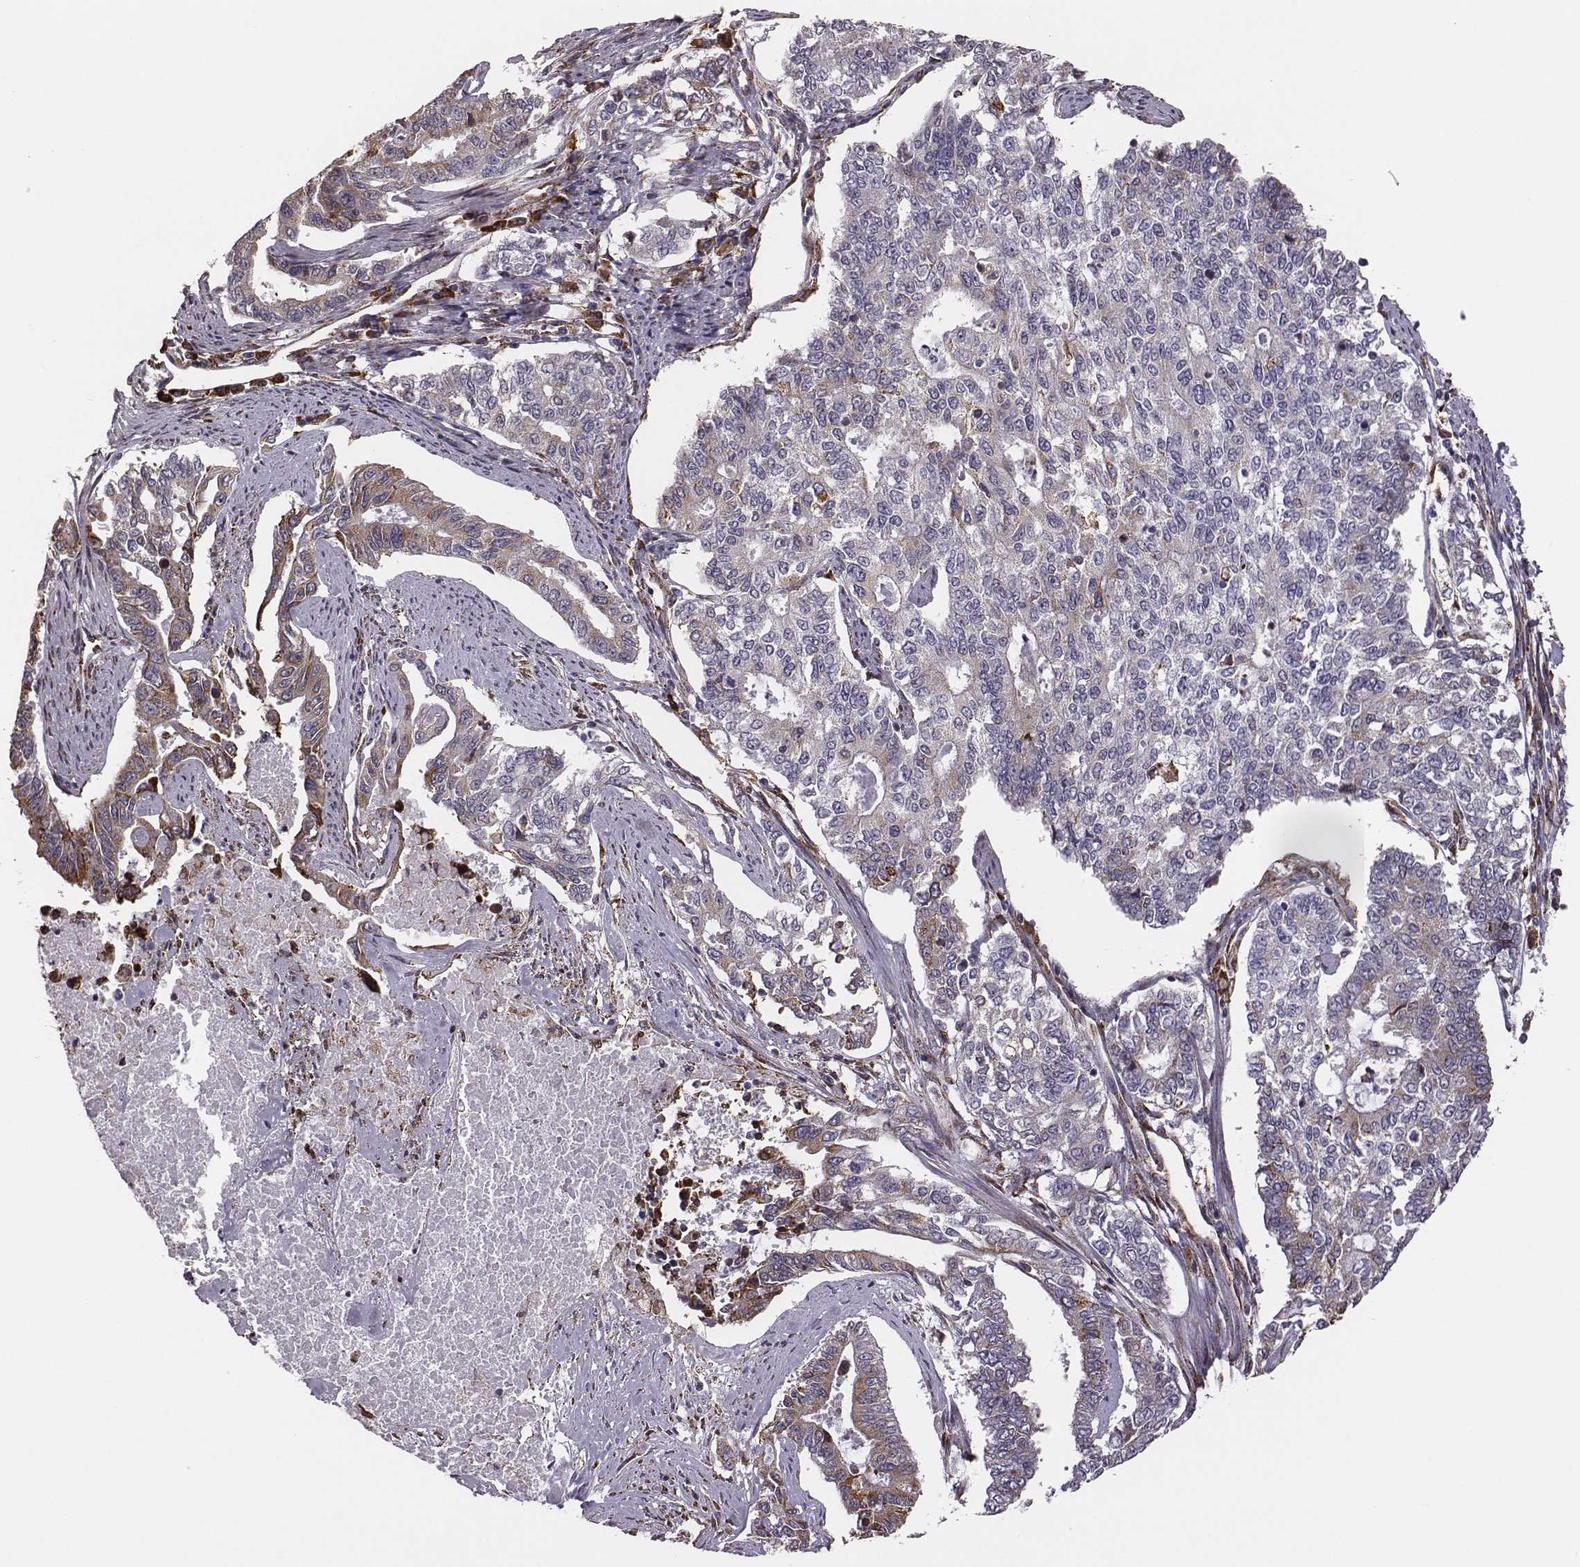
{"staining": {"intensity": "moderate", "quantity": ">75%", "location": "cytoplasmic/membranous"}, "tissue": "endometrial cancer", "cell_type": "Tumor cells", "image_type": "cancer", "snomed": [{"axis": "morphology", "description": "Adenocarcinoma, NOS"}, {"axis": "topography", "description": "Uterus"}], "caption": "Protein analysis of endometrial cancer (adenocarcinoma) tissue demonstrates moderate cytoplasmic/membranous staining in about >75% of tumor cells.", "gene": "SELENOI", "patient": {"sex": "female", "age": 59}}